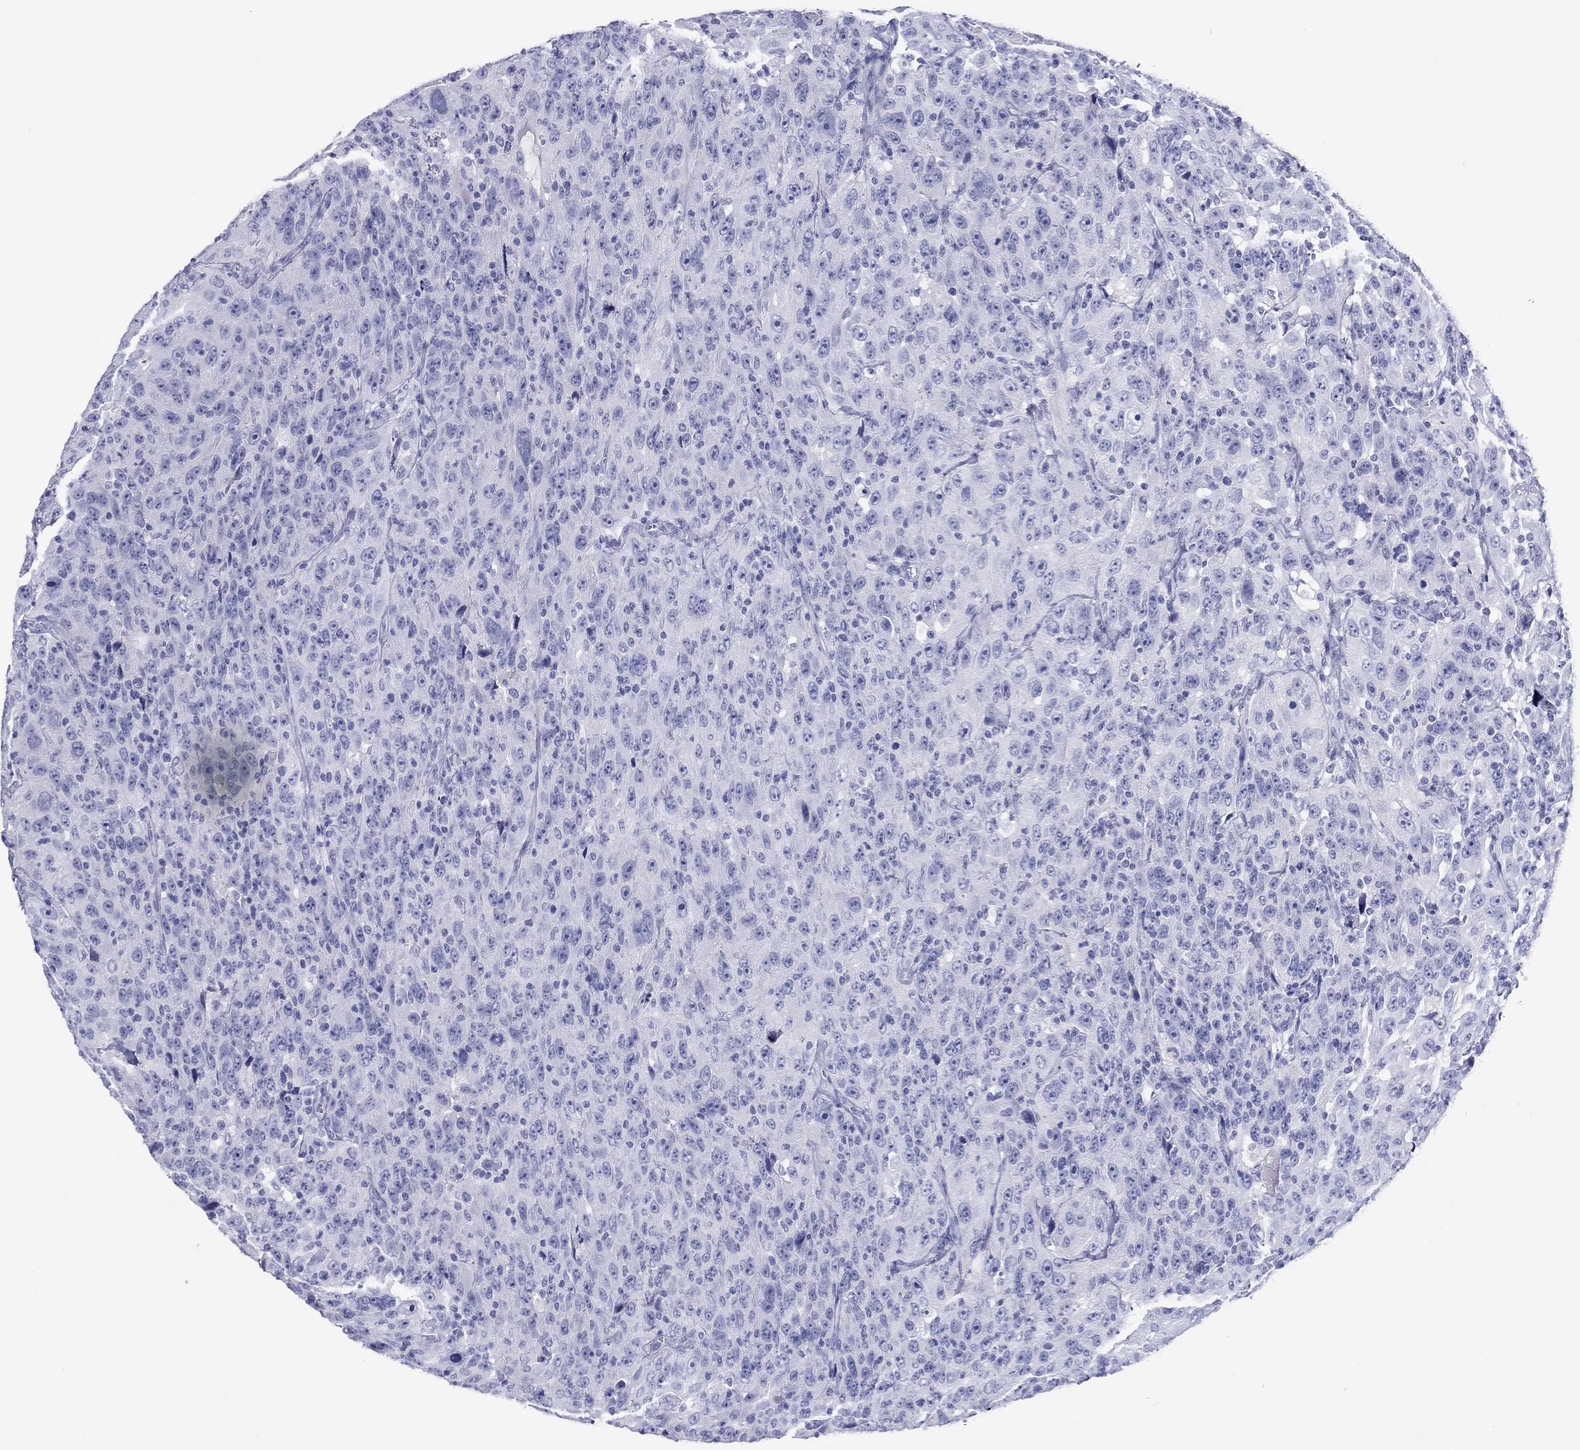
{"staining": {"intensity": "negative", "quantity": "none", "location": "none"}, "tissue": "urothelial cancer", "cell_type": "Tumor cells", "image_type": "cancer", "snomed": [{"axis": "morphology", "description": "Urothelial carcinoma, NOS"}, {"axis": "morphology", "description": "Urothelial carcinoma, High grade"}, {"axis": "topography", "description": "Urinary bladder"}], "caption": "Human transitional cell carcinoma stained for a protein using IHC reveals no expression in tumor cells.", "gene": "ATP4A", "patient": {"sex": "female", "age": 73}}